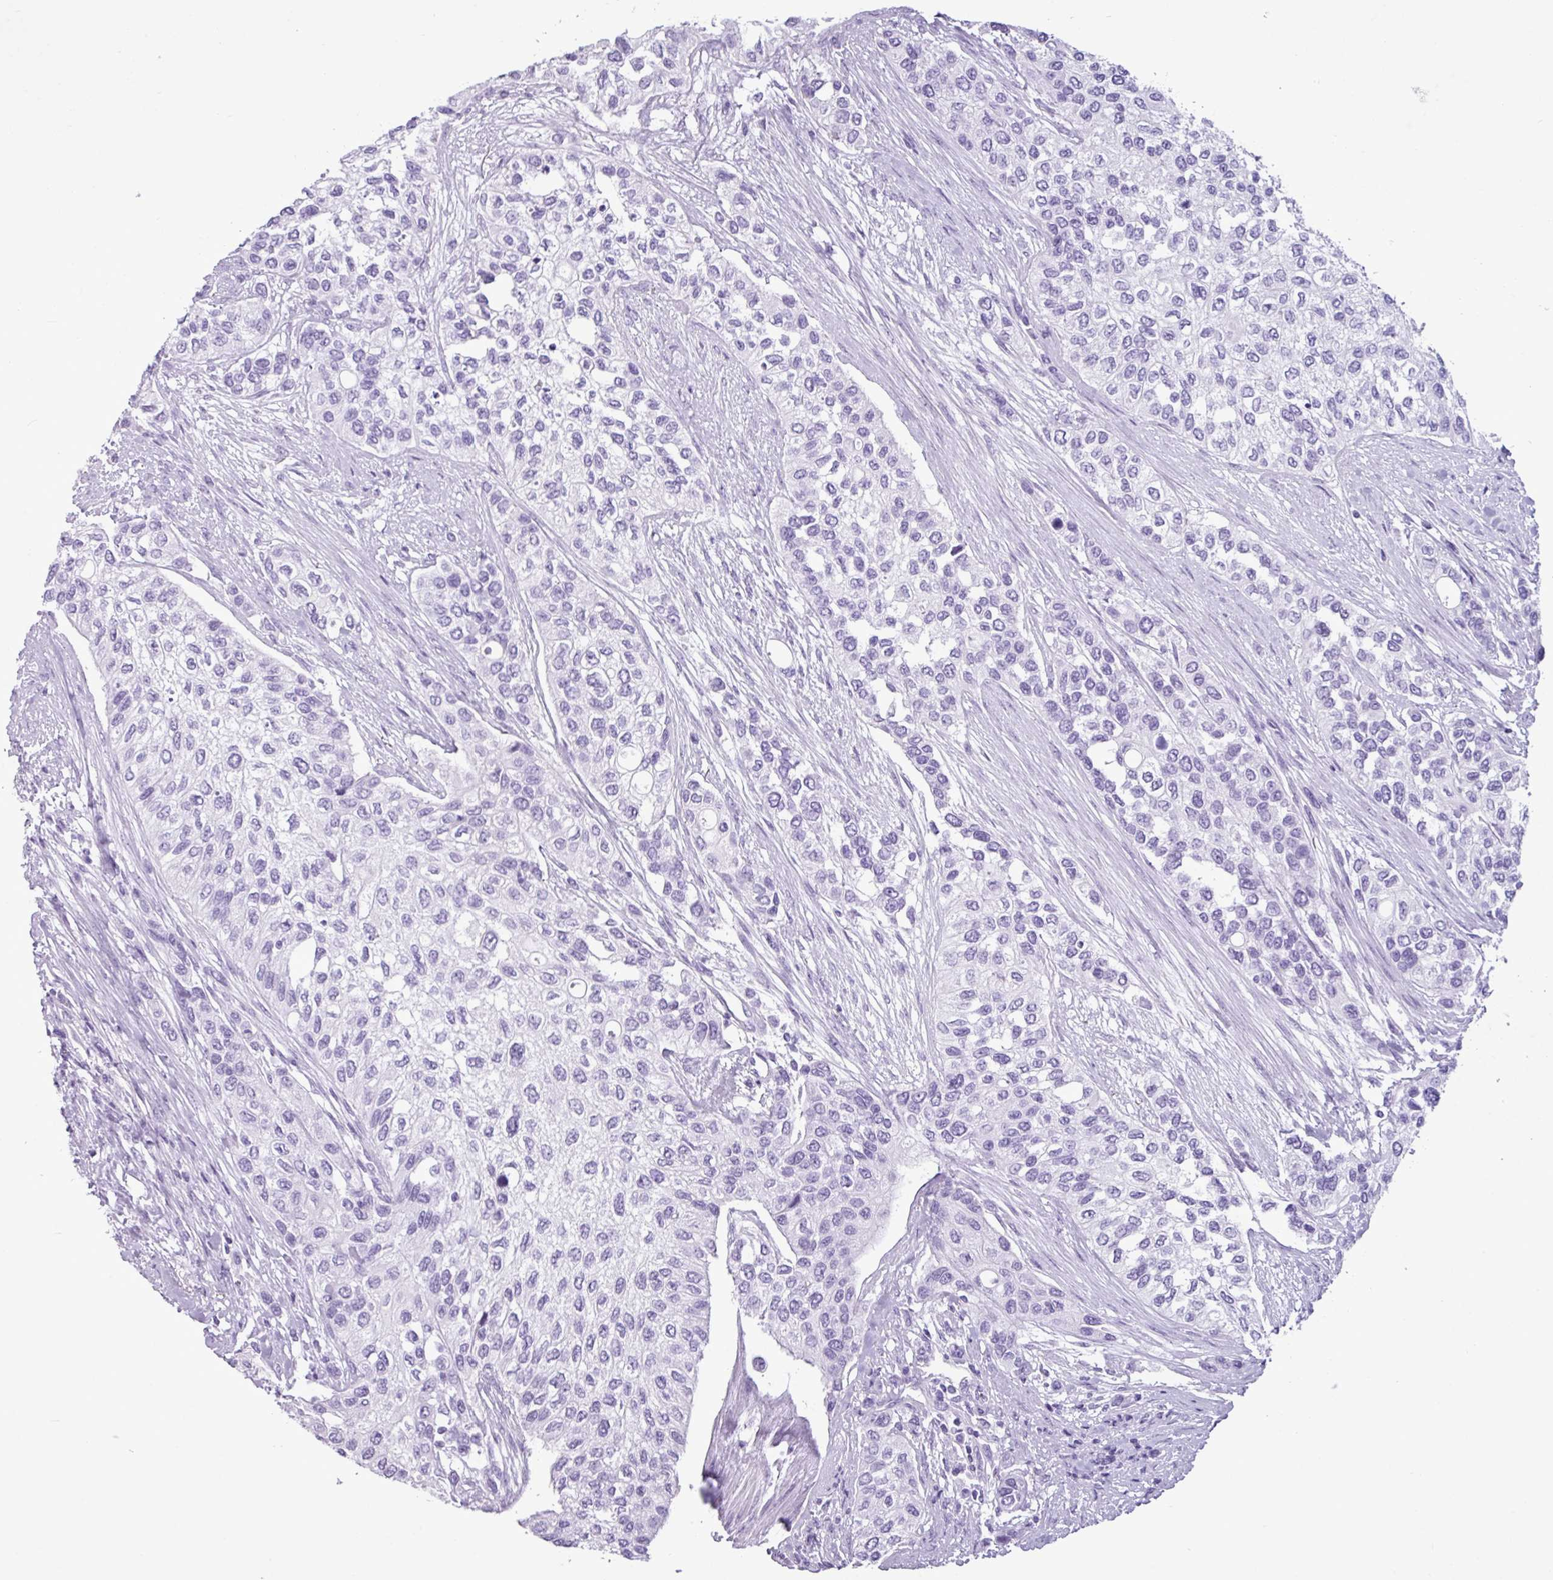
{"staining": {"intensity": "negative", "quantity": "none", "location": "none"}, "tissue": "urothelial cancer", "cell_type": "Tumor cells", "image_type": "cancer", "snomed": [{"axis": "morphology", "description": "Normal tissue, NOS"}, {"axis": "morphology", "description": "Urothelial carcinoma, High grade"}, {"axis": "topography", "description": "Vascular tissue"}, {"axis": "topography", "description": "Urinary bladder"}], "caption": "An IHC photomicrograph of urothelial carcinoma (high-grade) is shown. There is no staining in tumor cells of urothelial carcinoma (high-grade).", "gene": "AMY1B", "patient": {"sex": "female", "age": 56}}